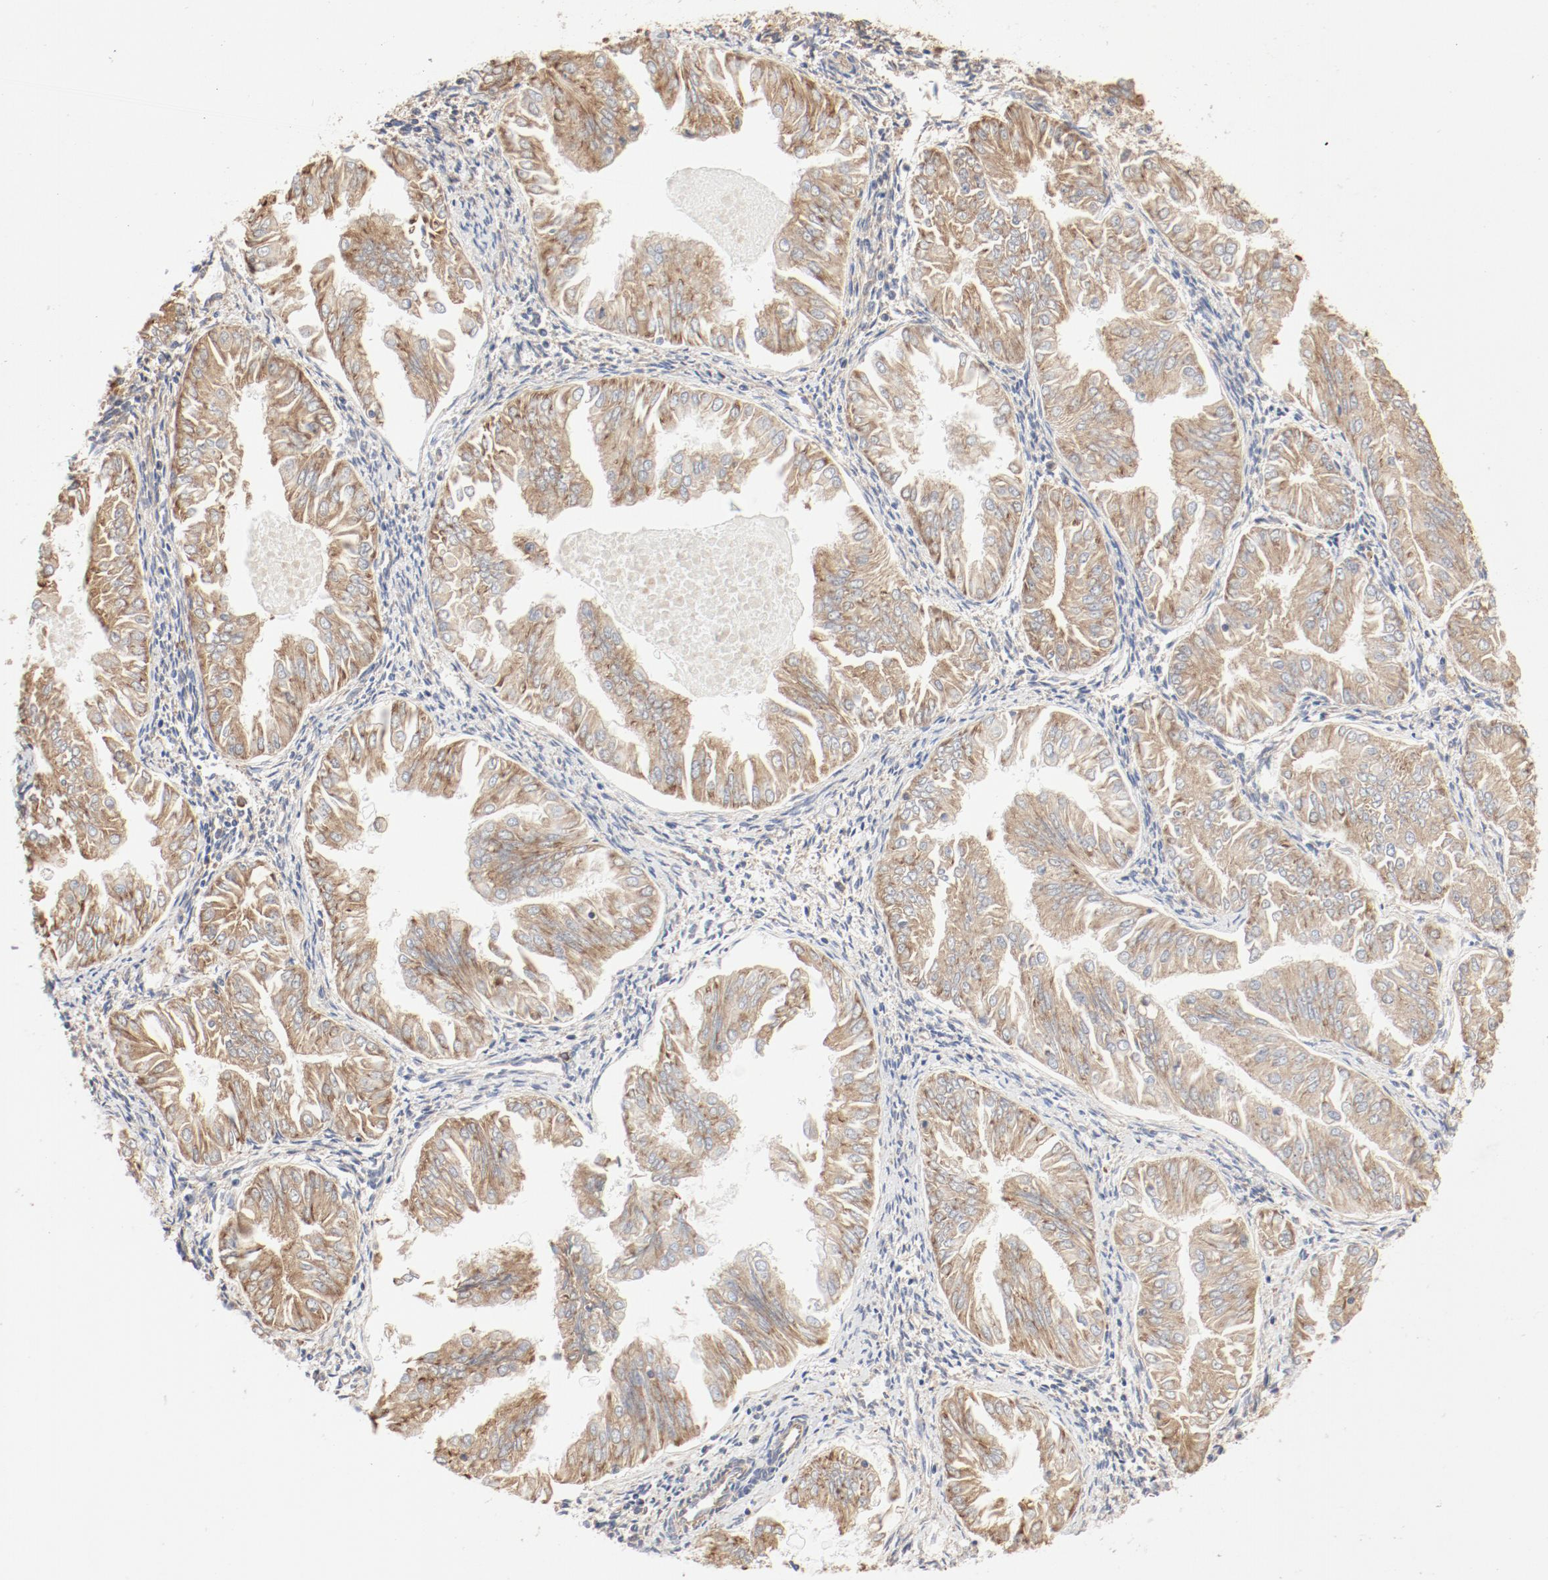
{"staining": {"intensity": "moderate", "quantity": ">75%", "location": "cytoplasmic/membranous"}, "tissue": "endometrial cancer", "cell_type": "Tumor cells", "image_type": "cancer", "snomed": [{"axis": "morphology", "description": "Adenocarcinoma, NOS"}, {"axis": "topography", "description": "Endometrium"}], "caption": "A micrograph of endometrial adenocarcinoma stained for a protein shows moderate cytoplasmic/membranous brown staining in tumor cells. Immunohistochemistry (ihc) stains the protein of interest in brown and the nuclei are stained blue.", "gene": "RPS6", "patient": {"sex": "female", "age": 53}}